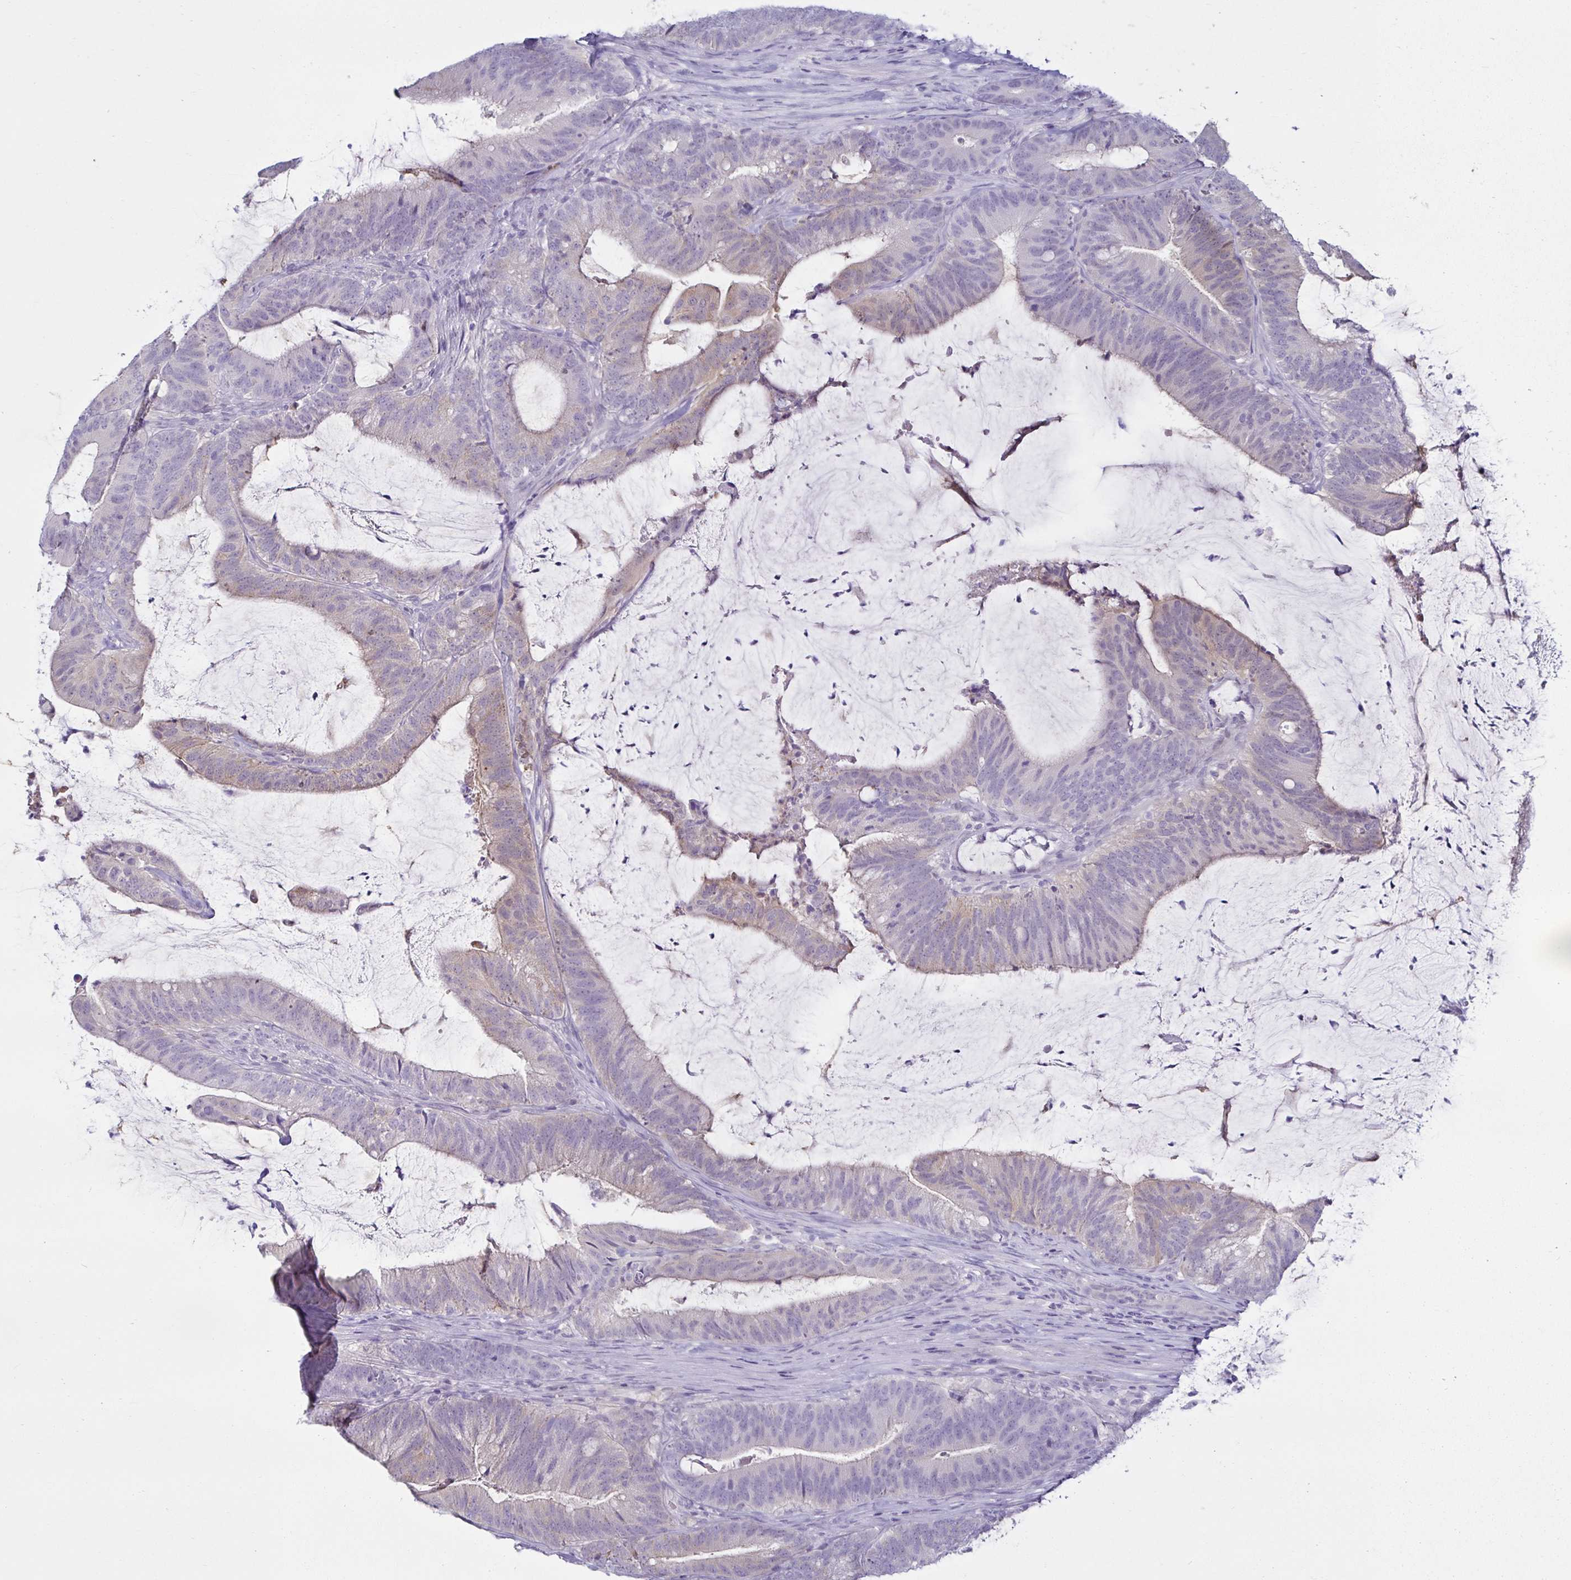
{"staining": {"intensity": "moderate", "quantity": "<25%", "location": "cytoplasmic/membranous"}, "tissue": "colorectal cancer", "cell_type": "Tumor cells", "image_type": "cancer", "snomed": [{"axis": "morphology", "description": "Adenocarcinoma, NOS"}, {"axis": "topography", "description": "Colon"}], "caption": "A low amount of moderate cytoplasmic/membranous expression is seen in about <25% of tumor cells in colorectal cancer tissue.", "gene": "MON2", "patient": {"sex": "female", "age": 43}}